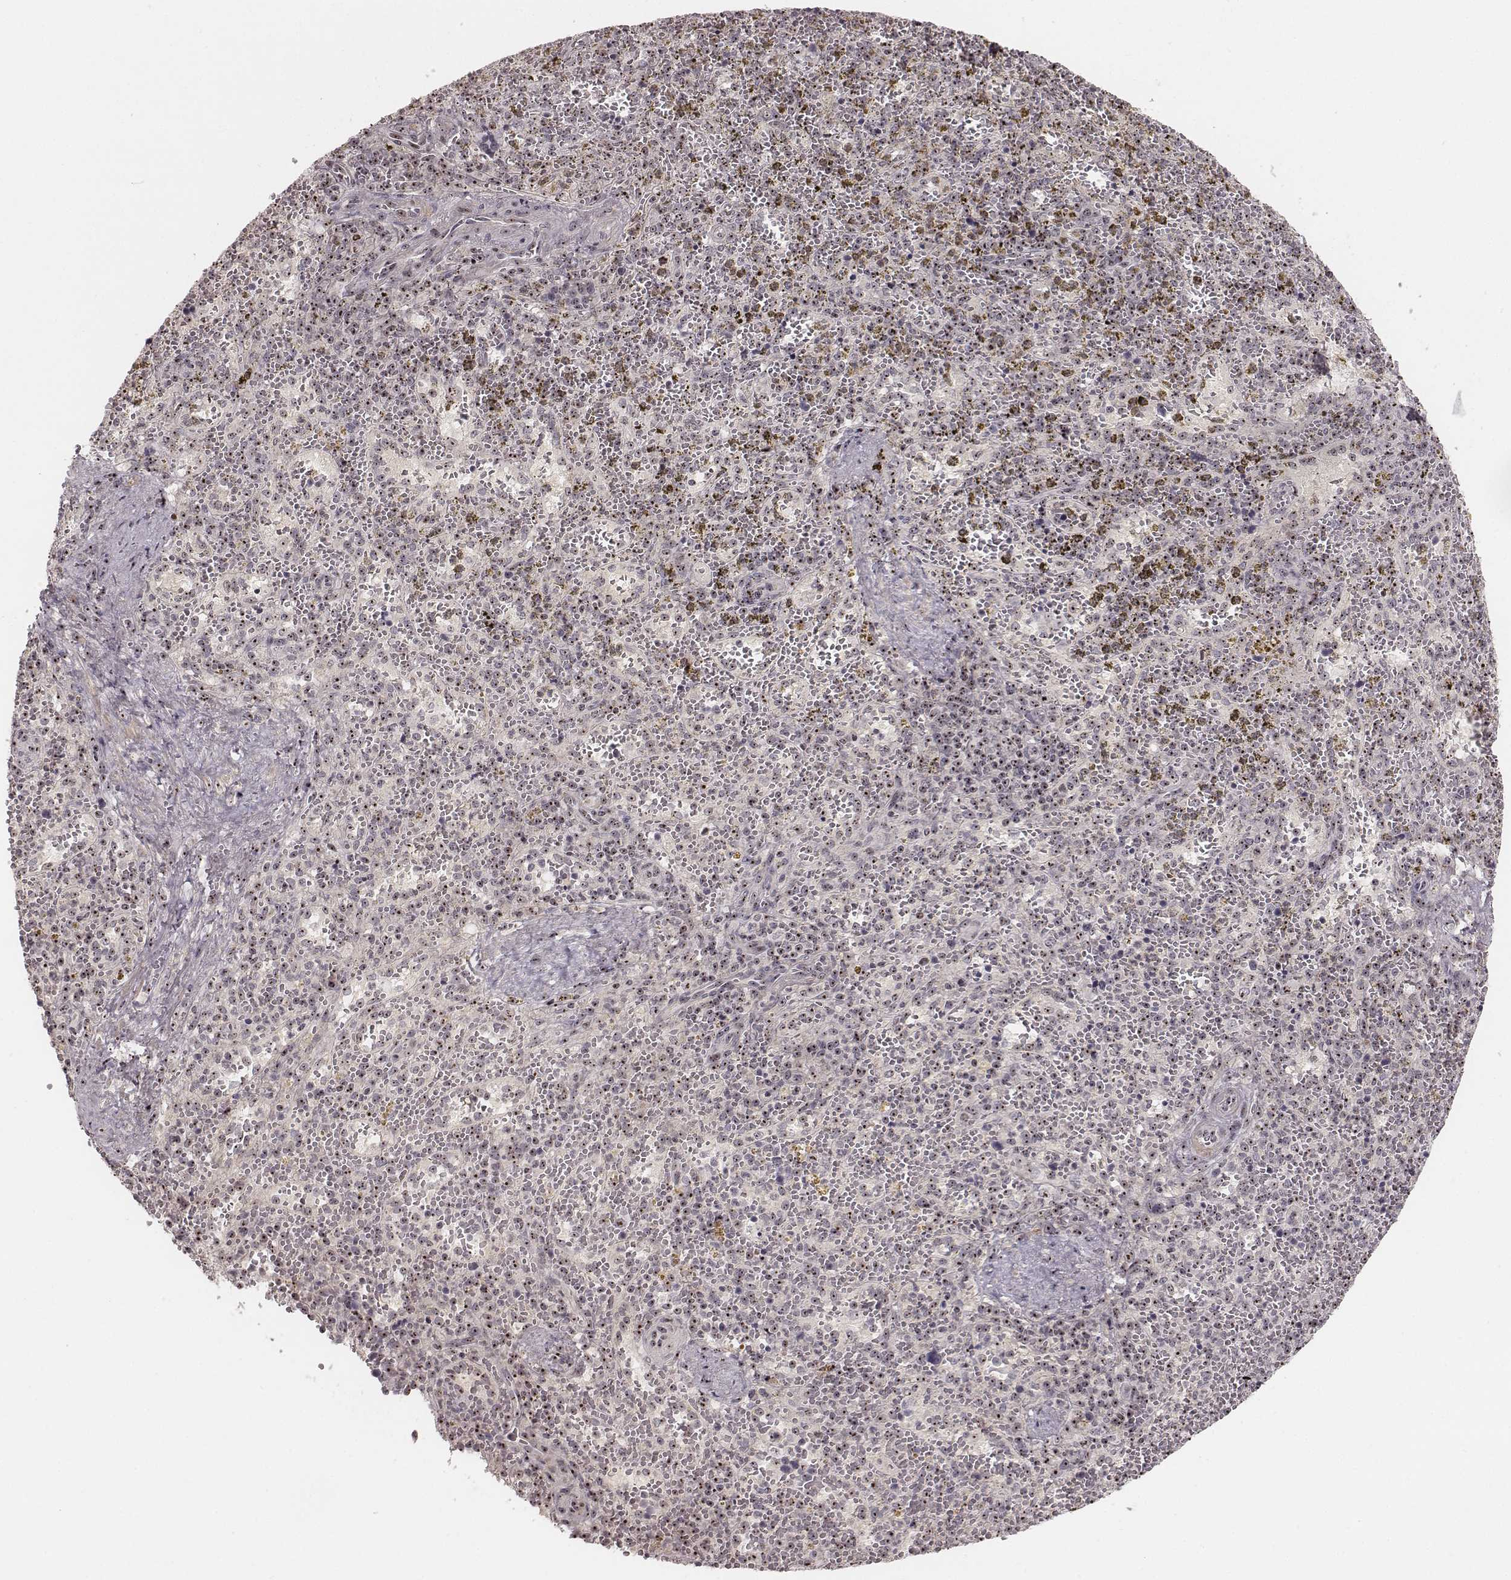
{"staining": {"intensity": "moderate", "quantity": ">75%", "location": "nuclear"}, "tissue": "spleen", "cell_type": "Cells in red pulp", "image_type": "normal", "snomed": [{"axis": "morphology", "description": "Normal tissue, NOS"}, {"axis": "topography", "description": "Spleen"}], "caption": "The photomicrograph exhibits staining of normal spleen, revealing moderate nuclear protein positivity (brown color) within cells in red pulp.", "gene": "NOP56", "patient": {"sex": "female", "age": 50}}